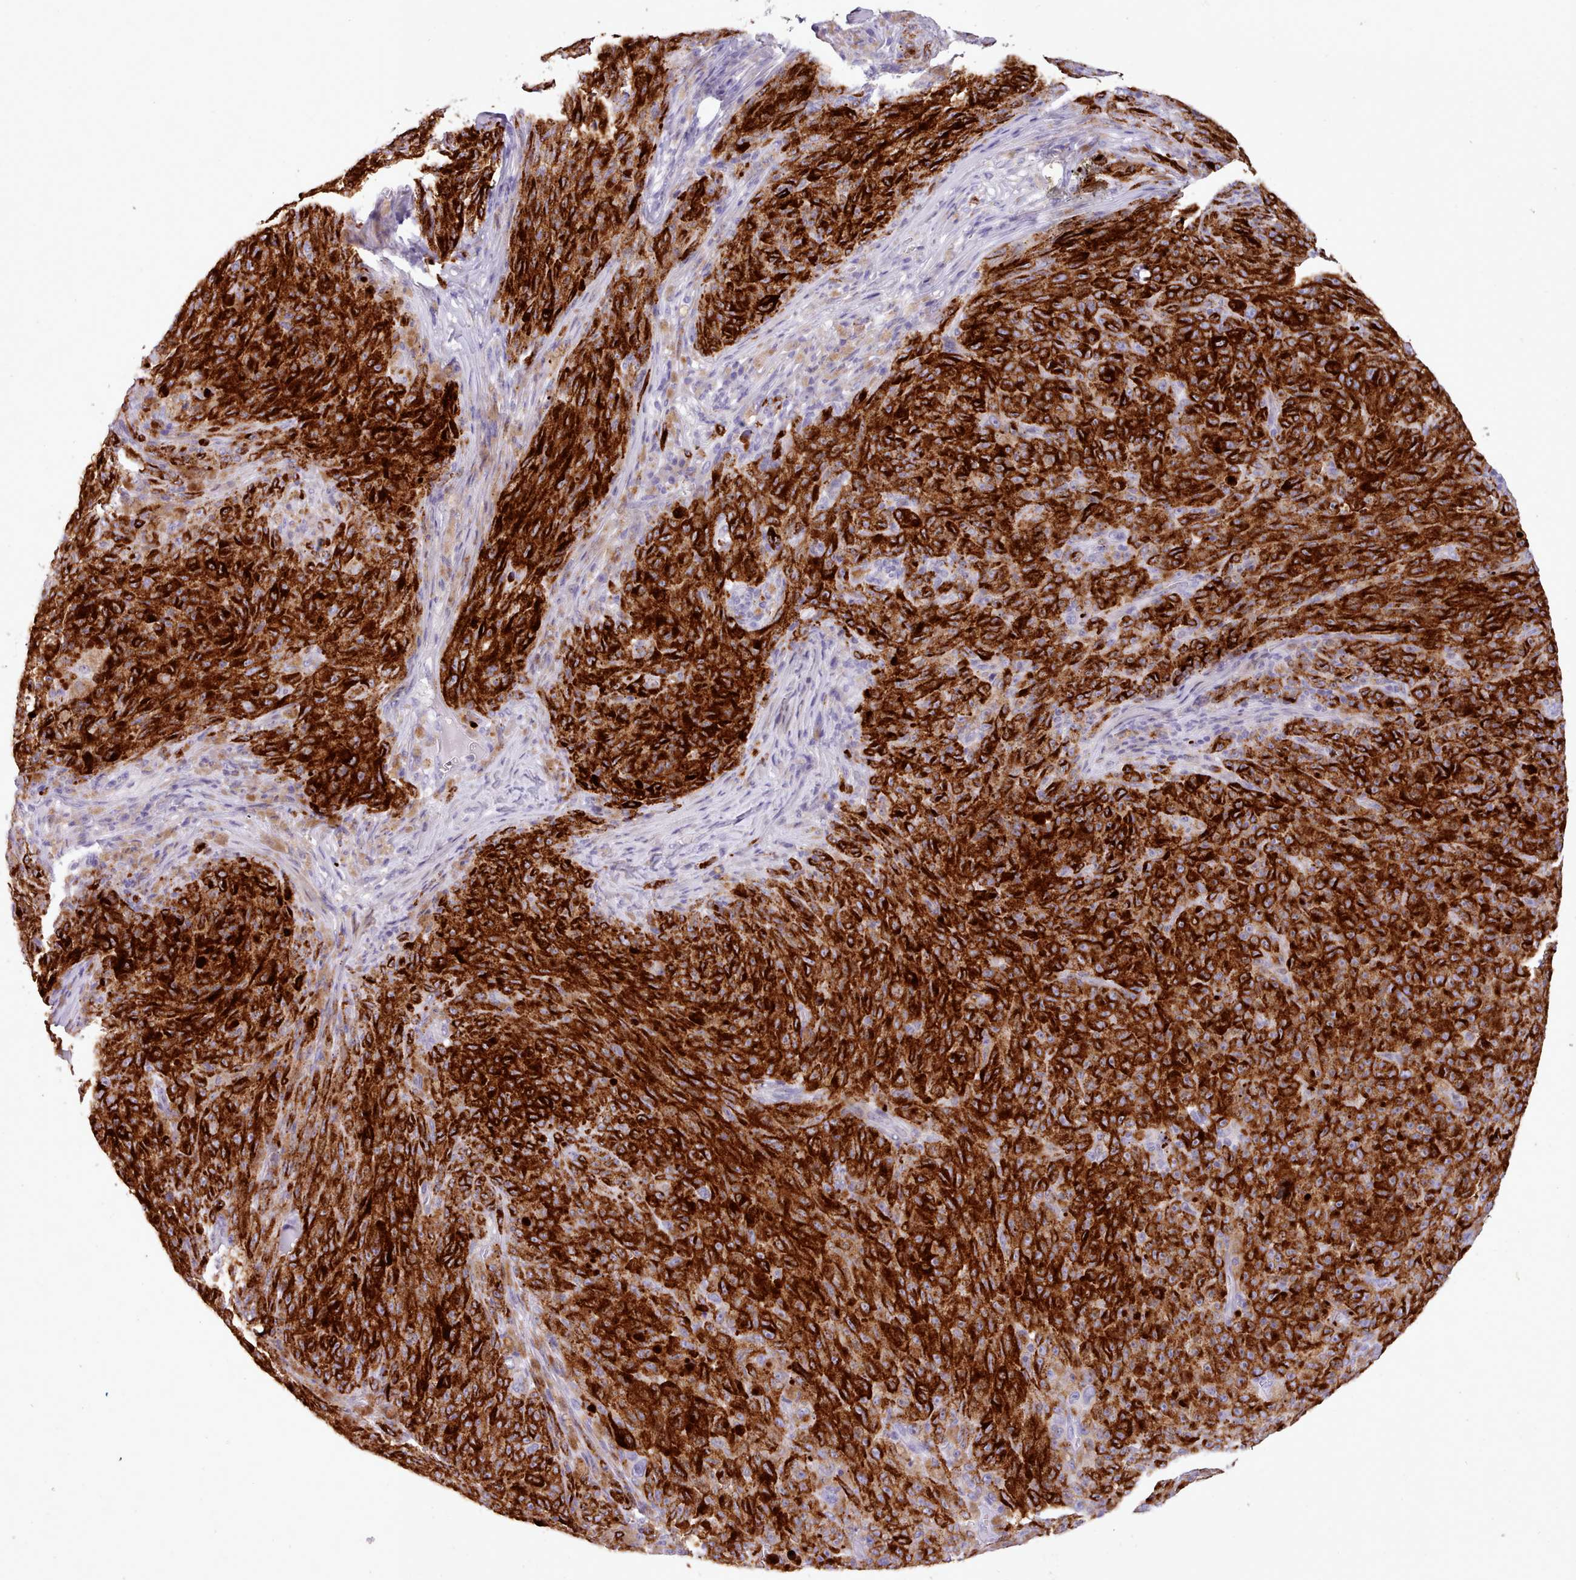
{"staining": {"intensity": "strong", "quantity": ">75%", "location": "cytoplasmic/membranous"}, "tissue": "melanoma", "cell_type": "Tumor cells", "image_type": "cancer", "snomed": [{"axis": "morphology", "description": "Malignant melanoma, NOS"}, {"axis": "topography", "description": "Skin"}], "caption": "Immunohistochemistry (DAB) staining of malignant melanoma reveals strong cytoplasmic/membranous protein positivity in about >75% of tumor cells.", "gene": "CYP2A13", "patient": {"sex": "female", "age": 82}}